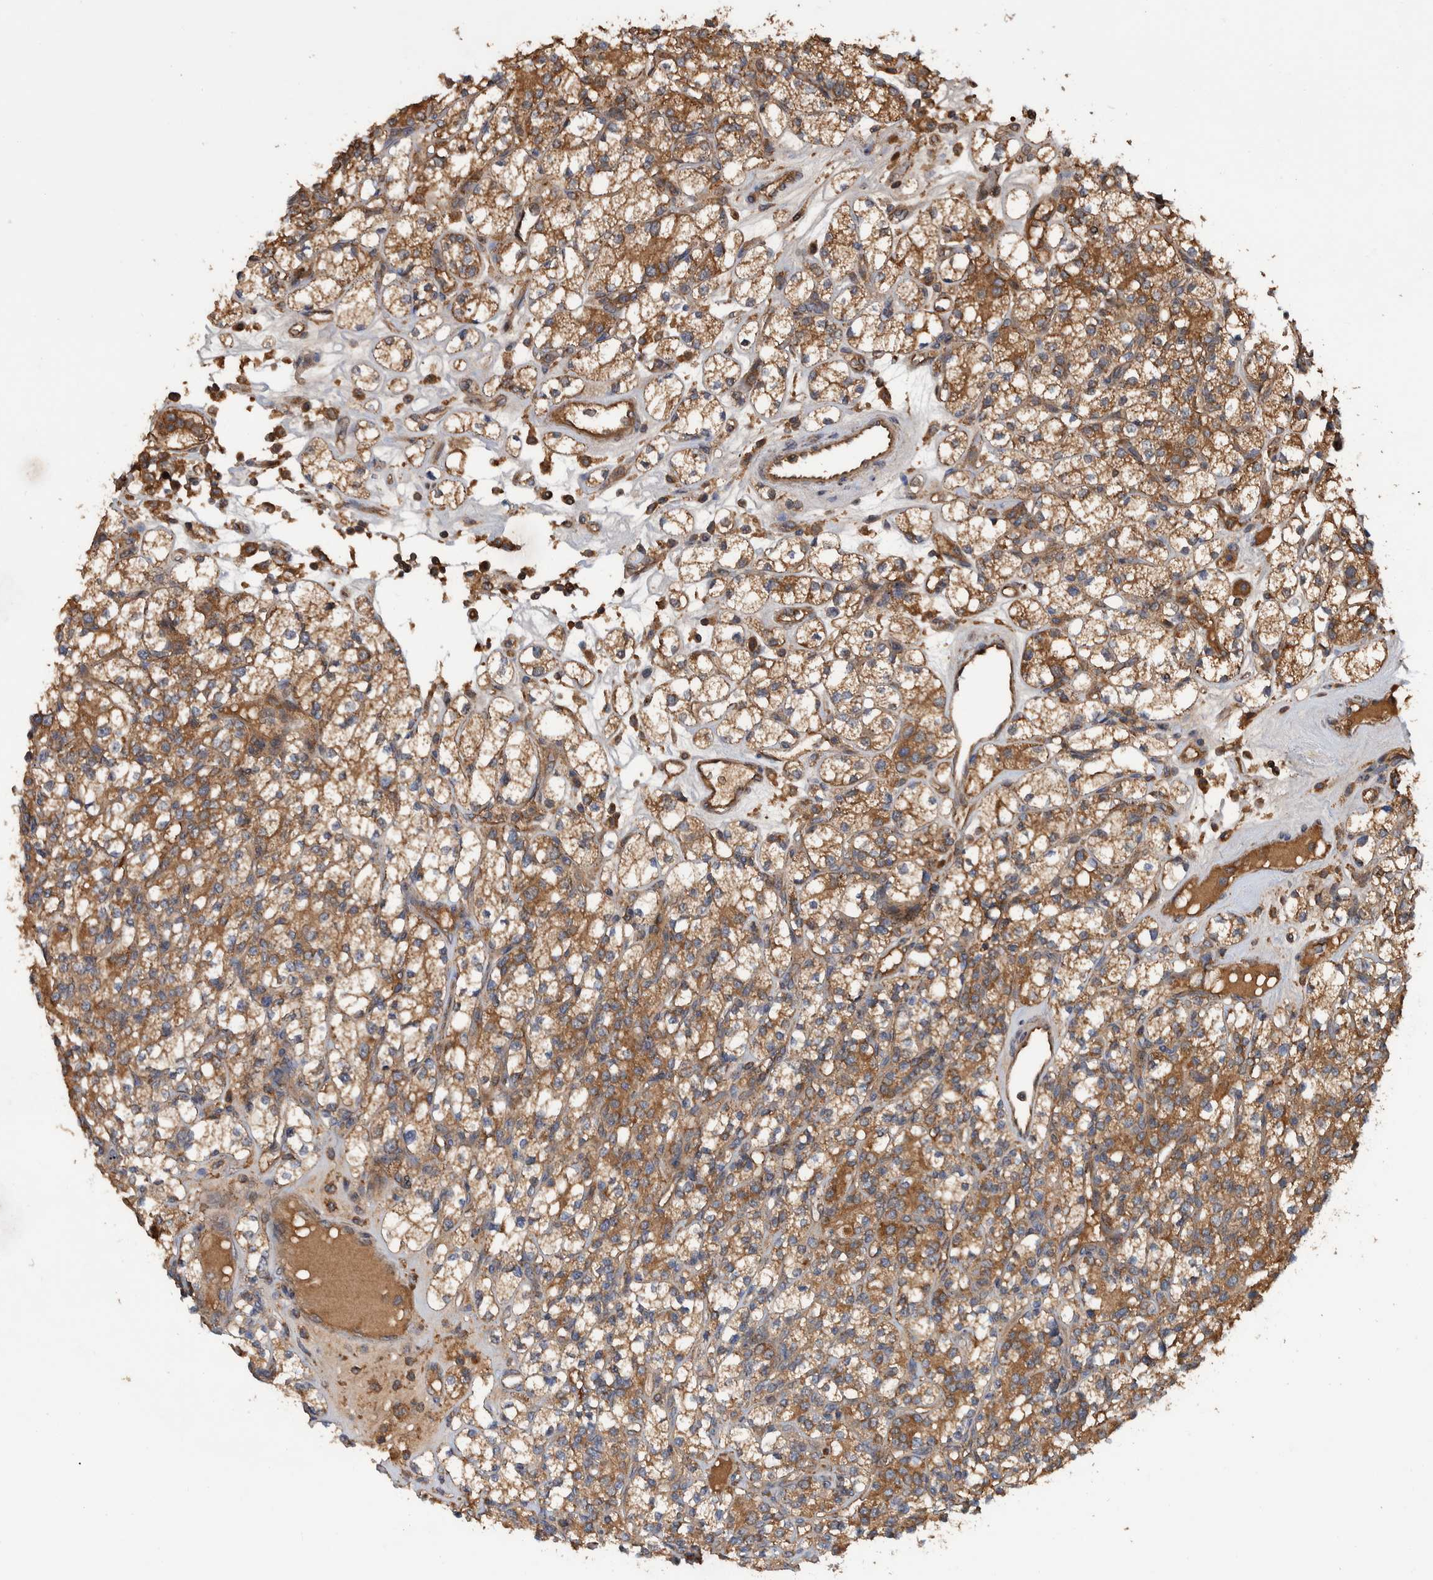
{"staining": {"intensity": "moderate", "quantity": ">75%", "location": "cytoplasmic/membranous"}, "tissue": "renal cancer", "cell_type": "Tumor cells", "image_type": "cancer", "snomed": [{"axis": "morphology", "description": "Adenocarcinoma, NOS"}, {"axis": "topography", "description": "Kidney"}], "caption": "There is medium levels of moderate cytoplasmic/membranous positivity in tumor cells of renal cancer, as demonstrated by immunohistochemical staining (brown color).", "gene": "VBP1", "patient": {"sex": "male", "age": 77}}